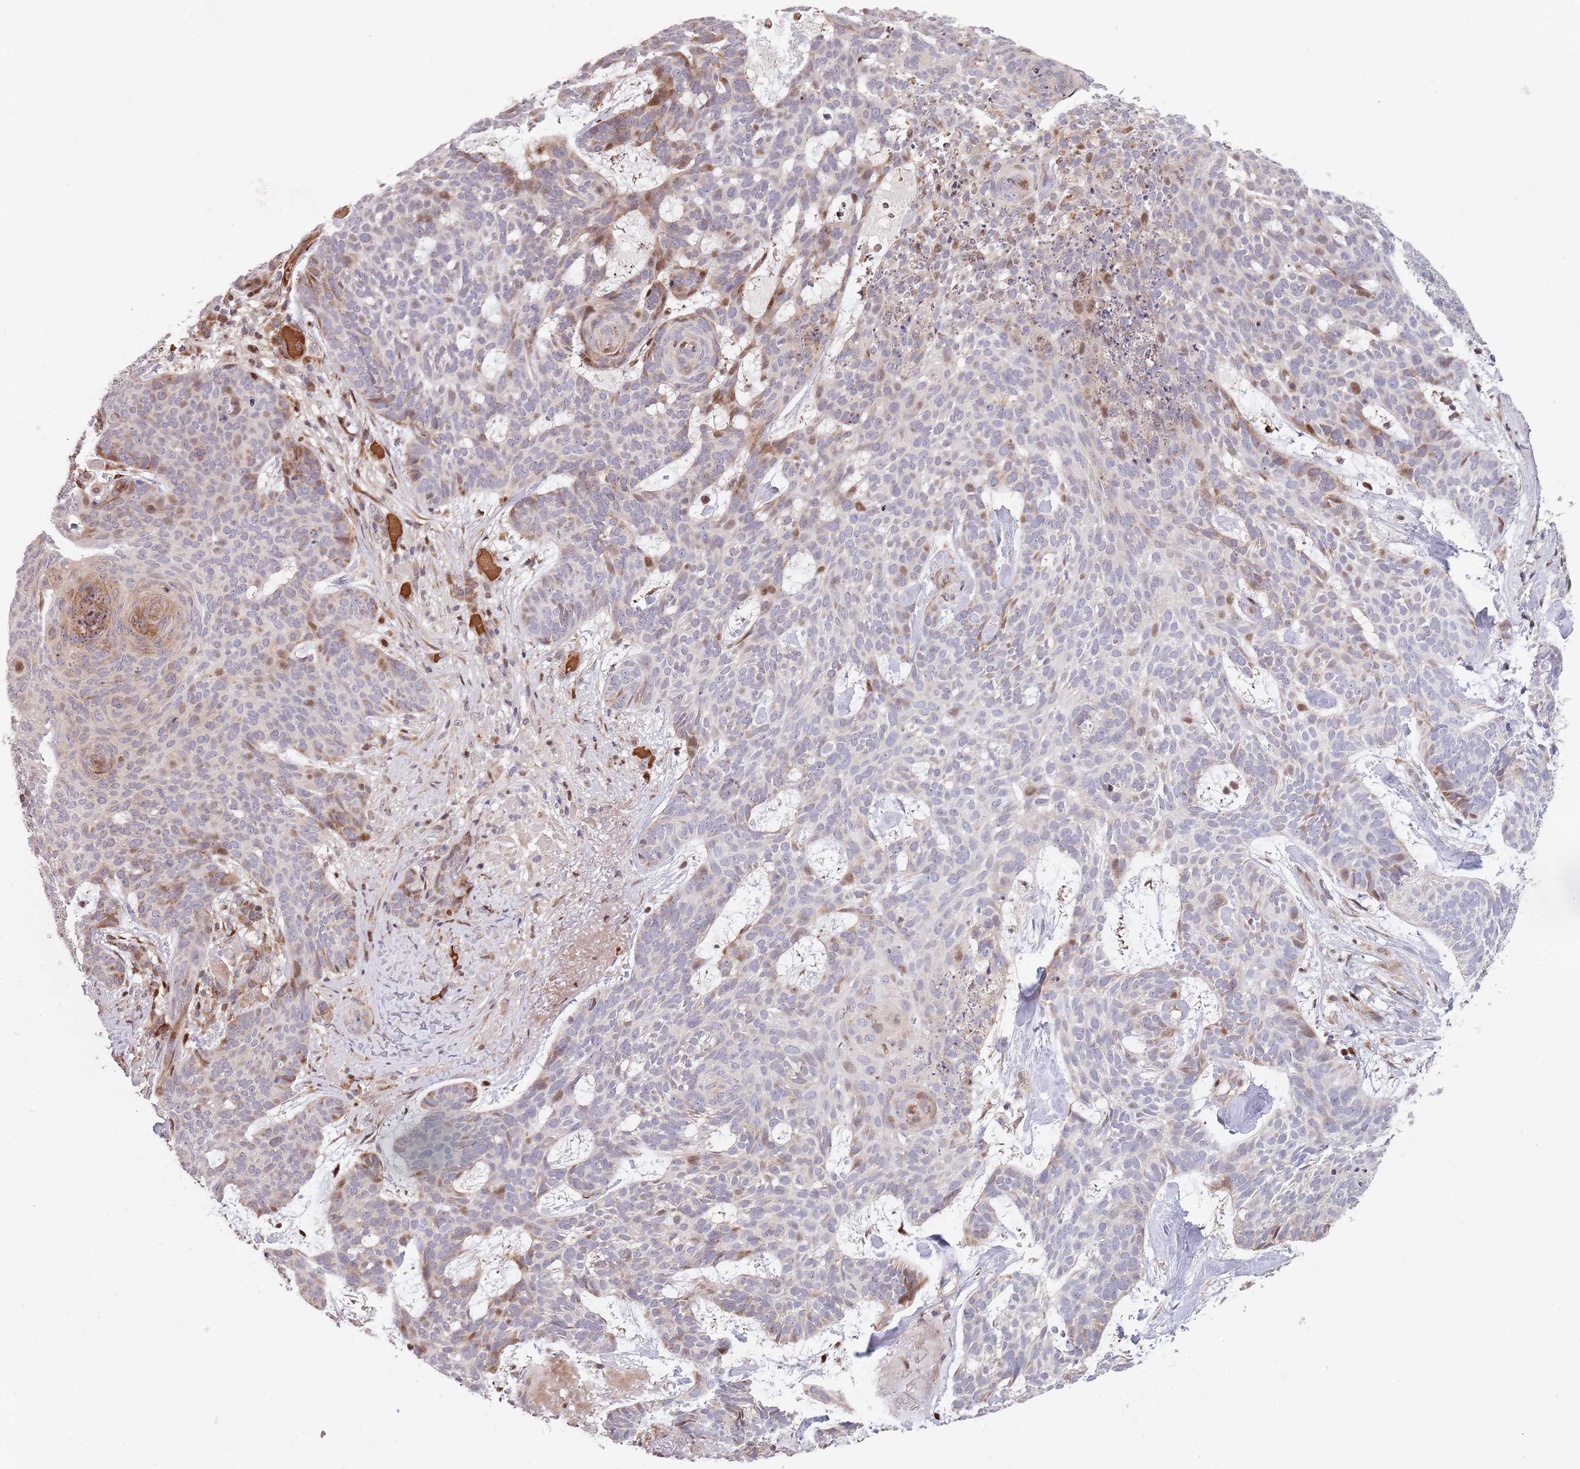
{"staining": {"intensity": "moderate", "quantity": "<25%", "location": "nuclear"}, "tissue": "skin cancer", "cell_type": "Tumor cells", "image_type": "cancer", "snomed": [{"axis": "morphology", "description": "Basal cell carcinoma"}, {"axis": "topography", "description": "Skin"}], "caption": "Immunohistochemical staining of human skin basal cell carcinoma demonstrates moderate nuclear protein staining in approximately <25% of tumor cells.", "gene": "SYNDIG1L", "patient": {"sex": "female", "age": 89}}